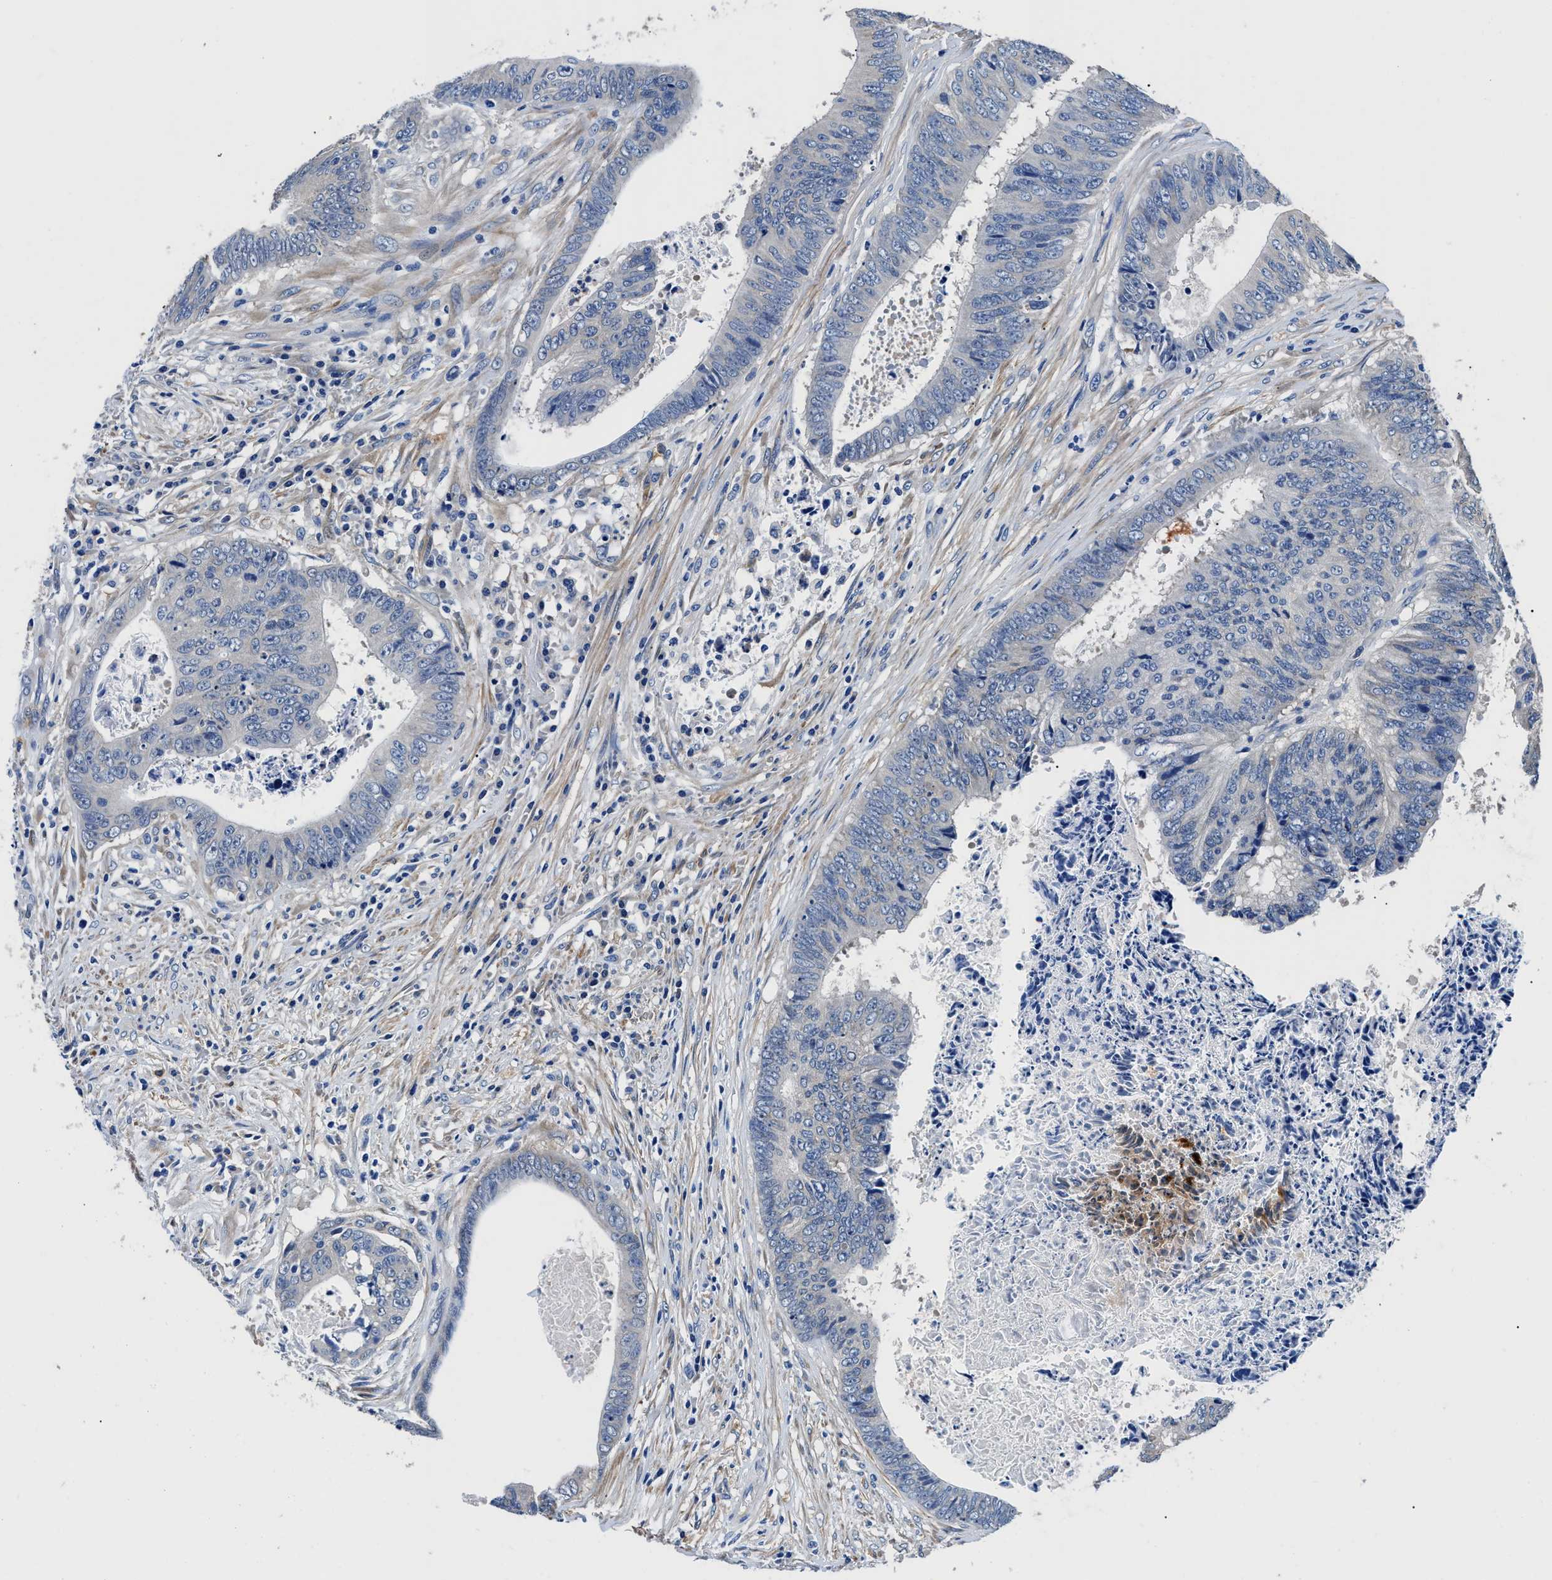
{"staining": {"intensity": "negative", "quantity": "none", "location": "none"}, "tissue": "colorectal cancer", "cell_type": "Tumor cells", "image_type": "cancer", "snomed": [{"axis": "morphology", "description": "Adenocarcinoma, NOS"}, {"axis": "topography", "description": "Rectum"}], "caption": "An immunohistochemistry (IHC) image of colorectal cancer (adenocarcinoma) is shown. There is no staining in tumor cells of colorectal cancer (adenocarcinoma).", "gene": "NEU1", "patient": {"sex": "male", "age": 72}}